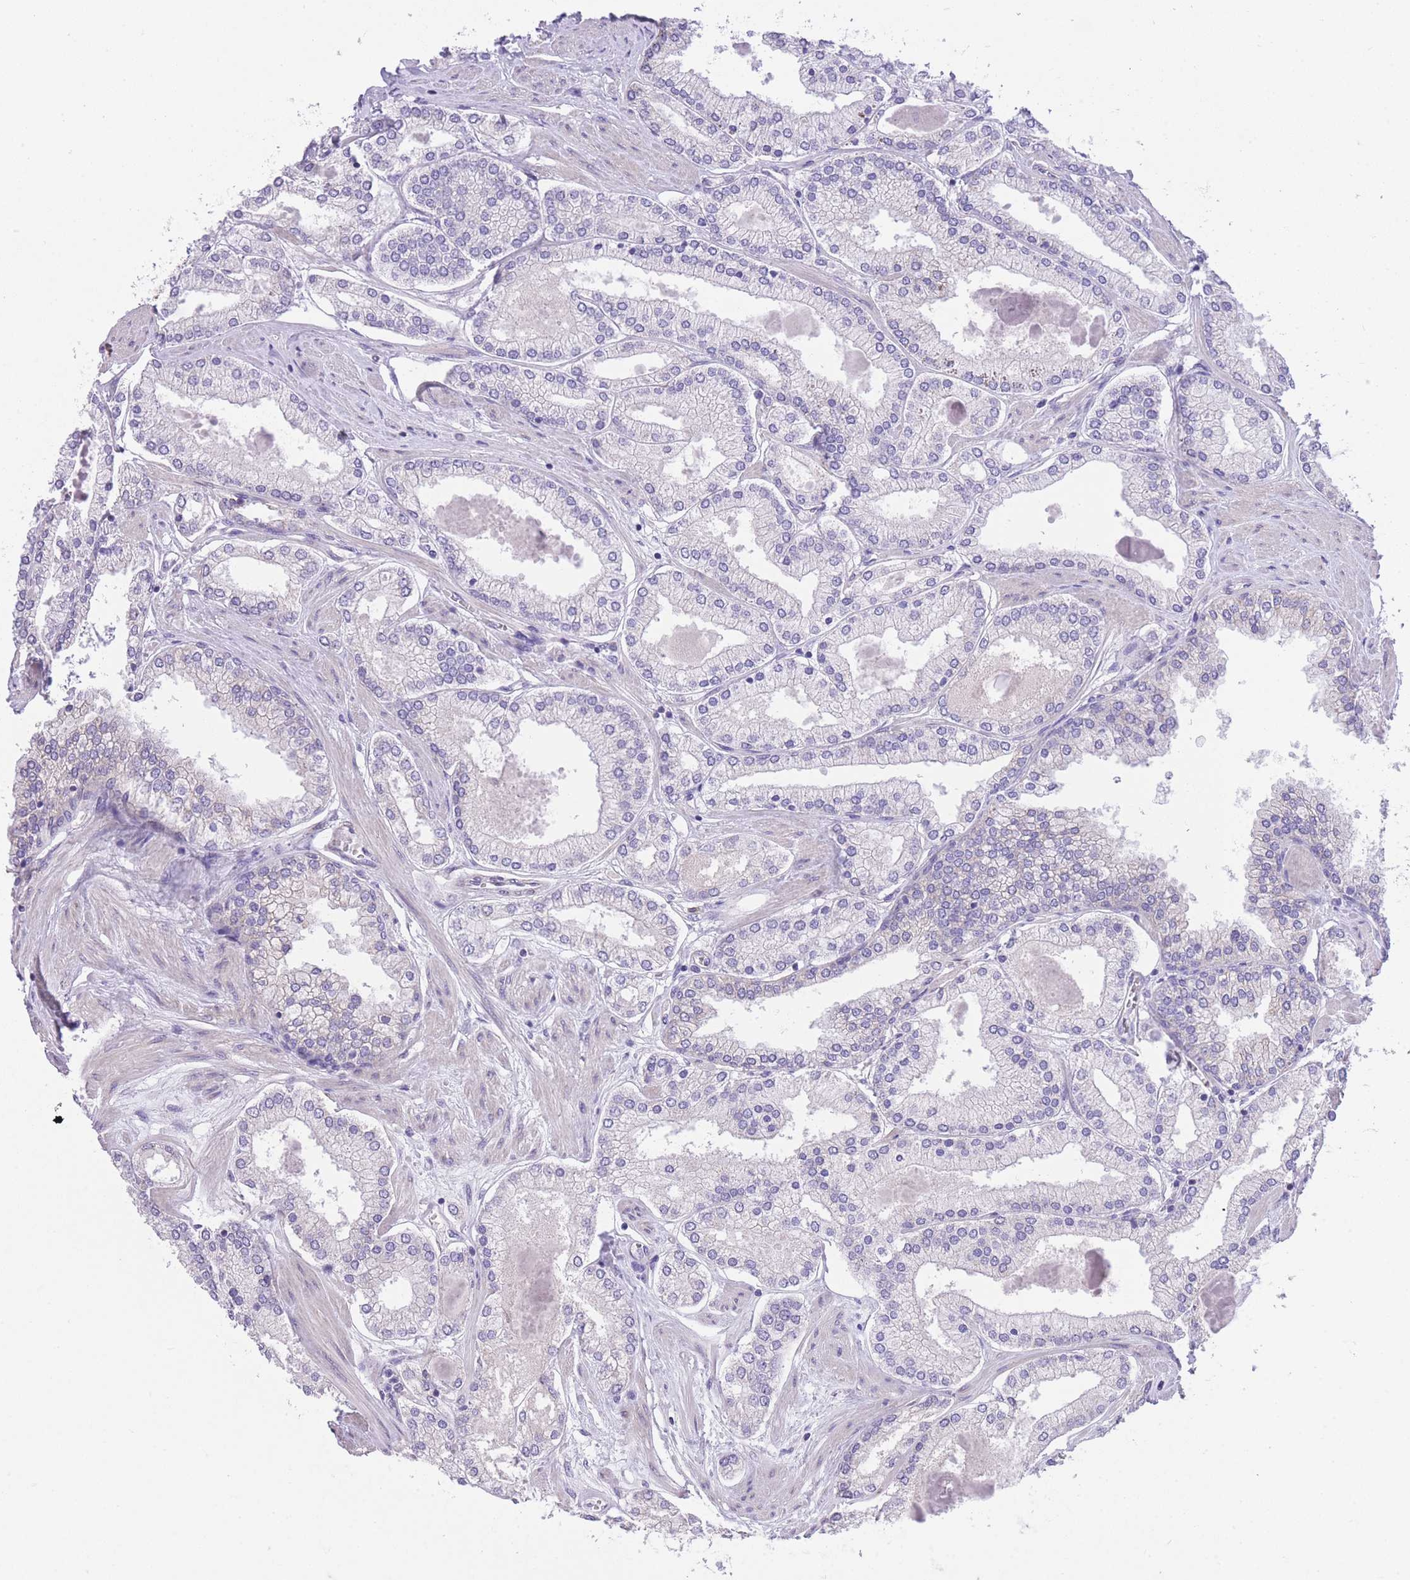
{"staining": {"intensity": "negative", "quantity": "none", "location": "none"}, "tissue": "prostate cancer", "cell_type": "Tumor cells", "image_type": "cancer", "snomed": [{"axis": "morphology", "description": "Adenocarcinoma, Low grade"}, {"axis": "topography", "description": "Prostate"}], "caption": "Immunohistochemistry (IHC) image of neoplastic tissue: human prostate cancer (adenocarcinoma (low-grade)) stained with DAB (3,3'-diaminobenzidine) demonstrates no significant protein positivity in tumor cells. Brightfield microscopy of immunohistochemistry (IHC) stained with DAB (brown) and hematoxylin (blue), captured at high magnification.", "gene": "RHOU", "patient": {"sex": "male", "age": 42}}